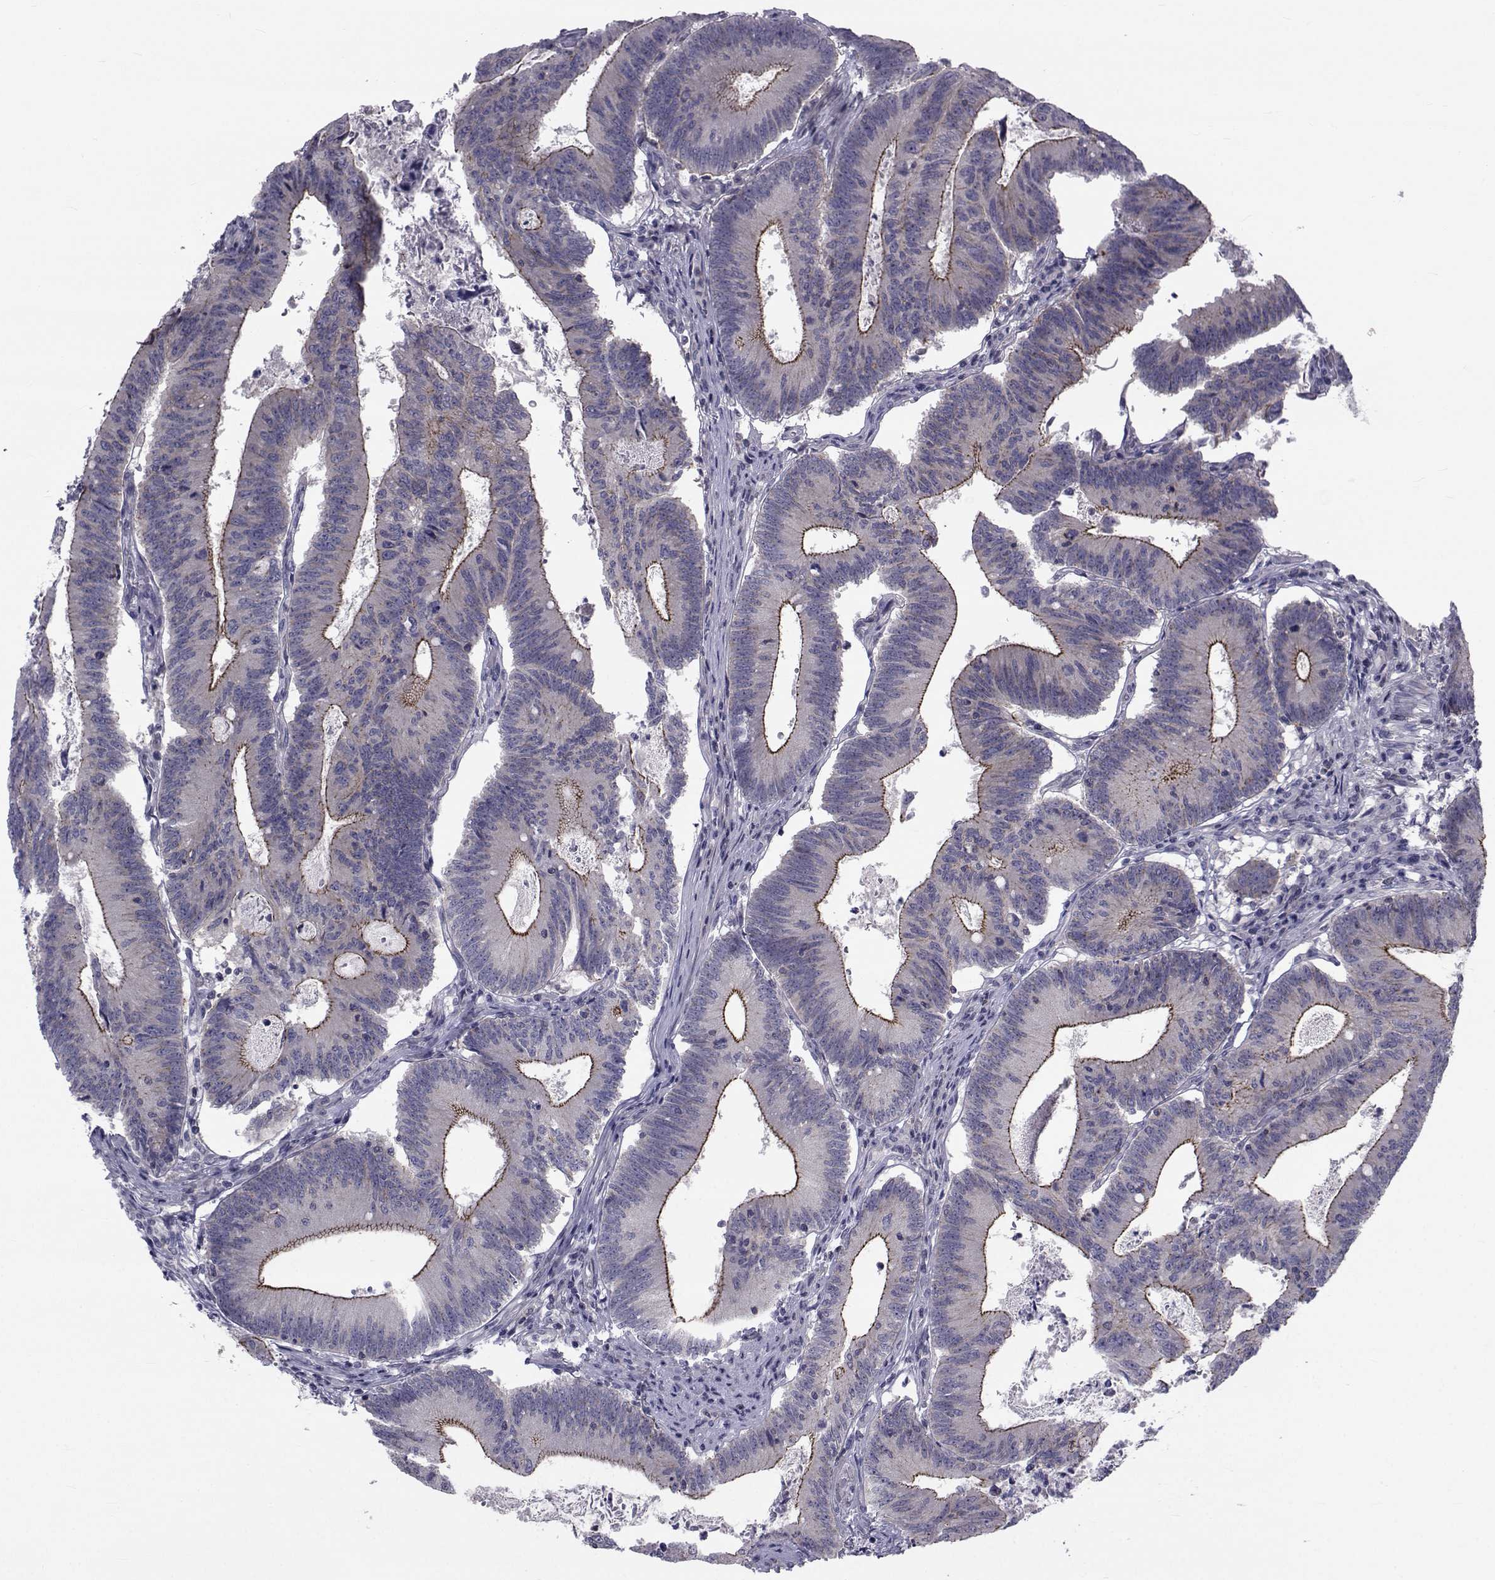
{"staining": {"intensity": "strong", "quantity": "<25%", "location": "cytoplasmic/membranous"}, "tissue": "colorectal cancer", "cell_type": "Tumor cells", "image_type": "cancer", "snomed": [{"axis": "morphology", "description": "Adenocarcinoma, NOS"}, {"axis": "topography", "description": "Colon"}], "caption": "Immunohistochemistry (DAB (3,3'-diaminobenzidine)) staining of adenocarcinoma (colorectal) demonstrates strong cytoplasmic/membranous protein staining in approximately <25% of tumor cells.", "gene": "SLC30A10", "patient": {"sex": "female", "age": 70}}